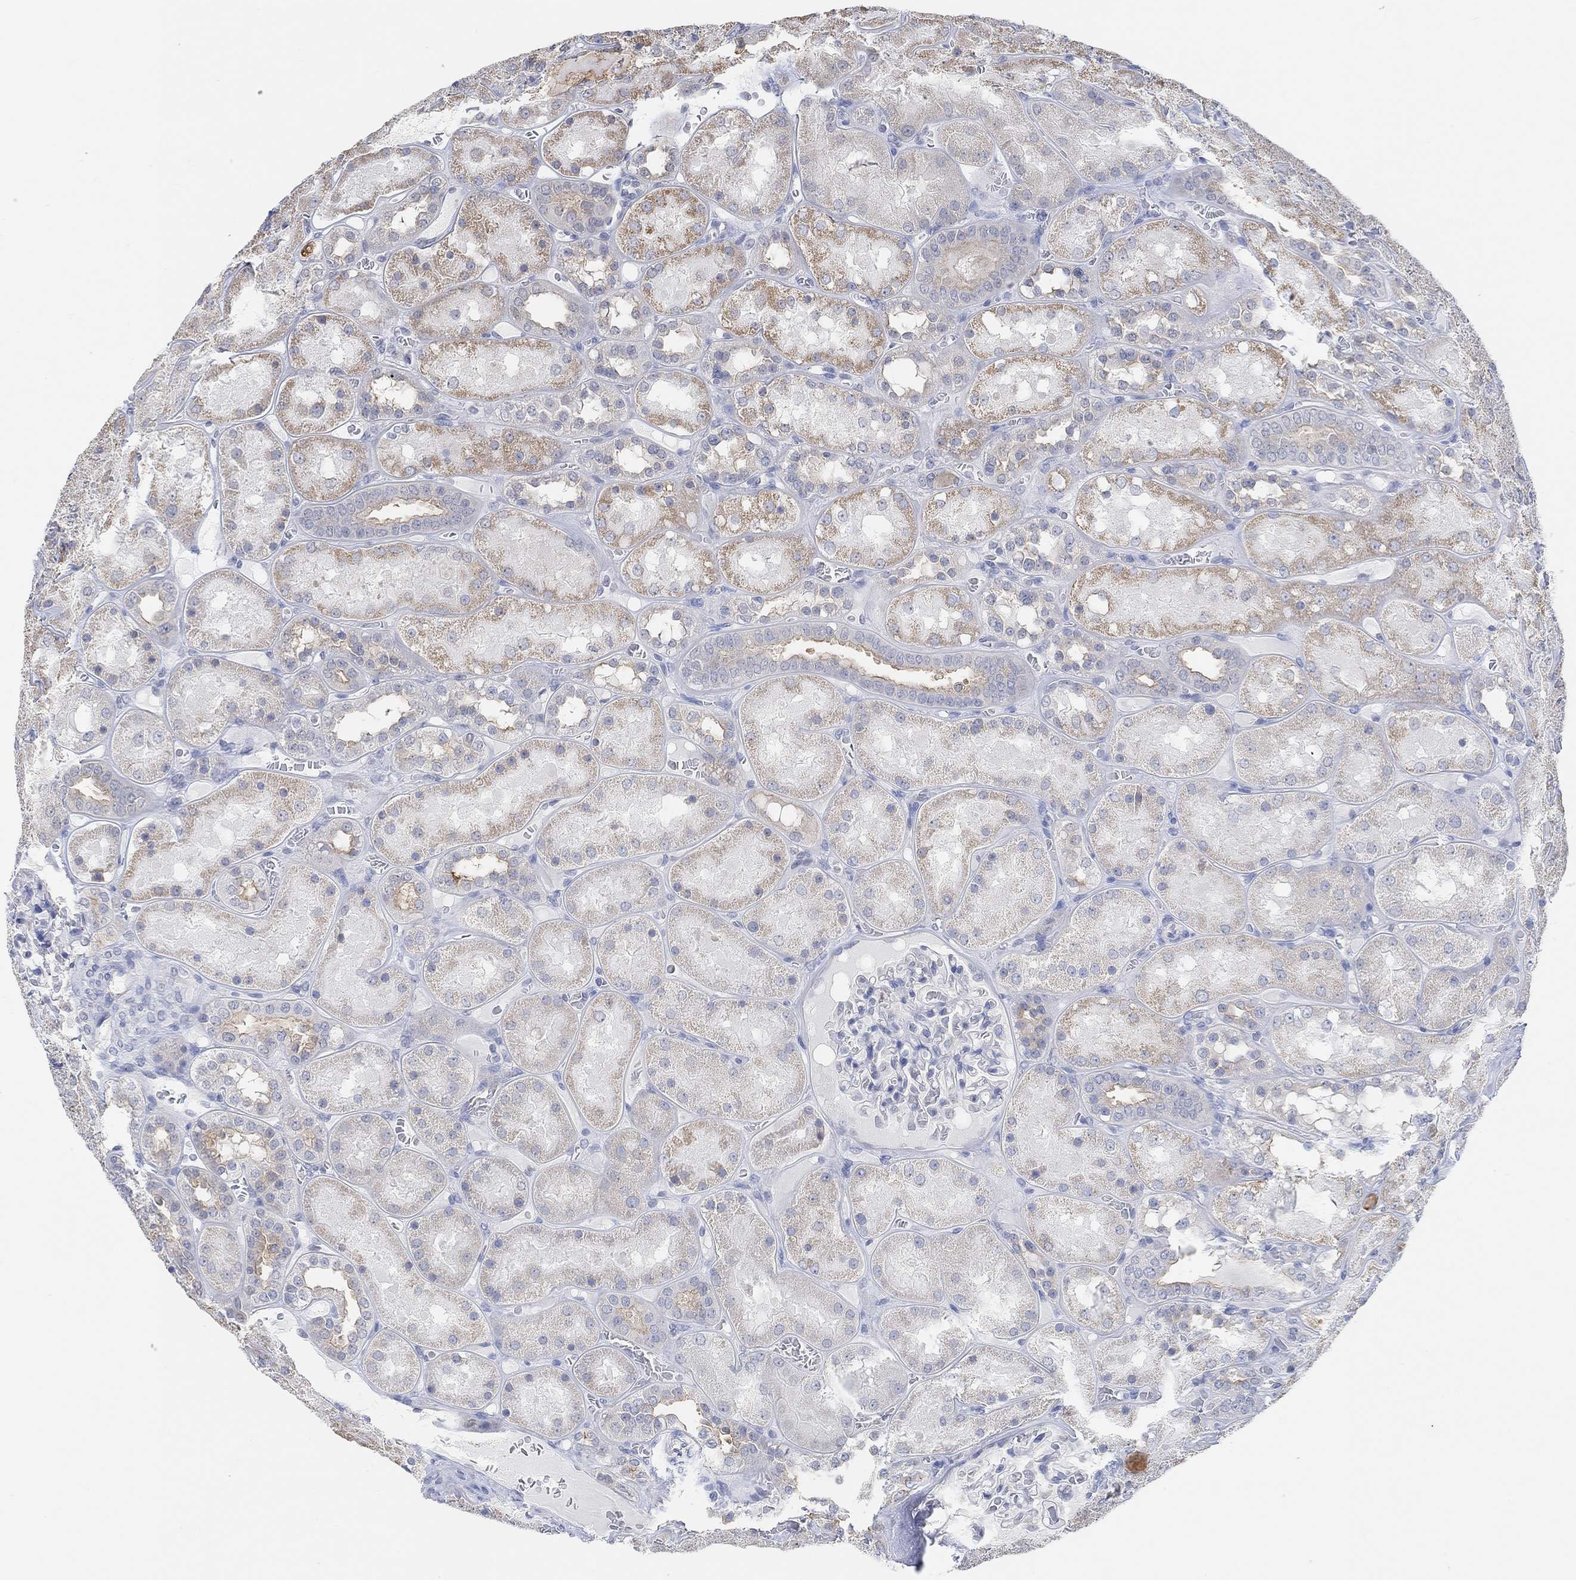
{"staining": {"intensity": "negative", "quantity": "none", "location": "none"}, "tissue": "kidney", "cell_type": "Cells in glomeruli", "image_type": "normal", "snomed": [{"axis": "morphology", "description": "Normal tissue, NOS"}, {"axis": "topography", "description": "Kidney"}], "caption": "High power microscopy histopathology image of an IHC histopathology image of benign kidney, revealing no significant expression in cells in glomeruli. (Brightfield microscopy of DAB IHC at high magnification).", "gene": "MUC1", "patient": {"sex": "male", "age": 73}}